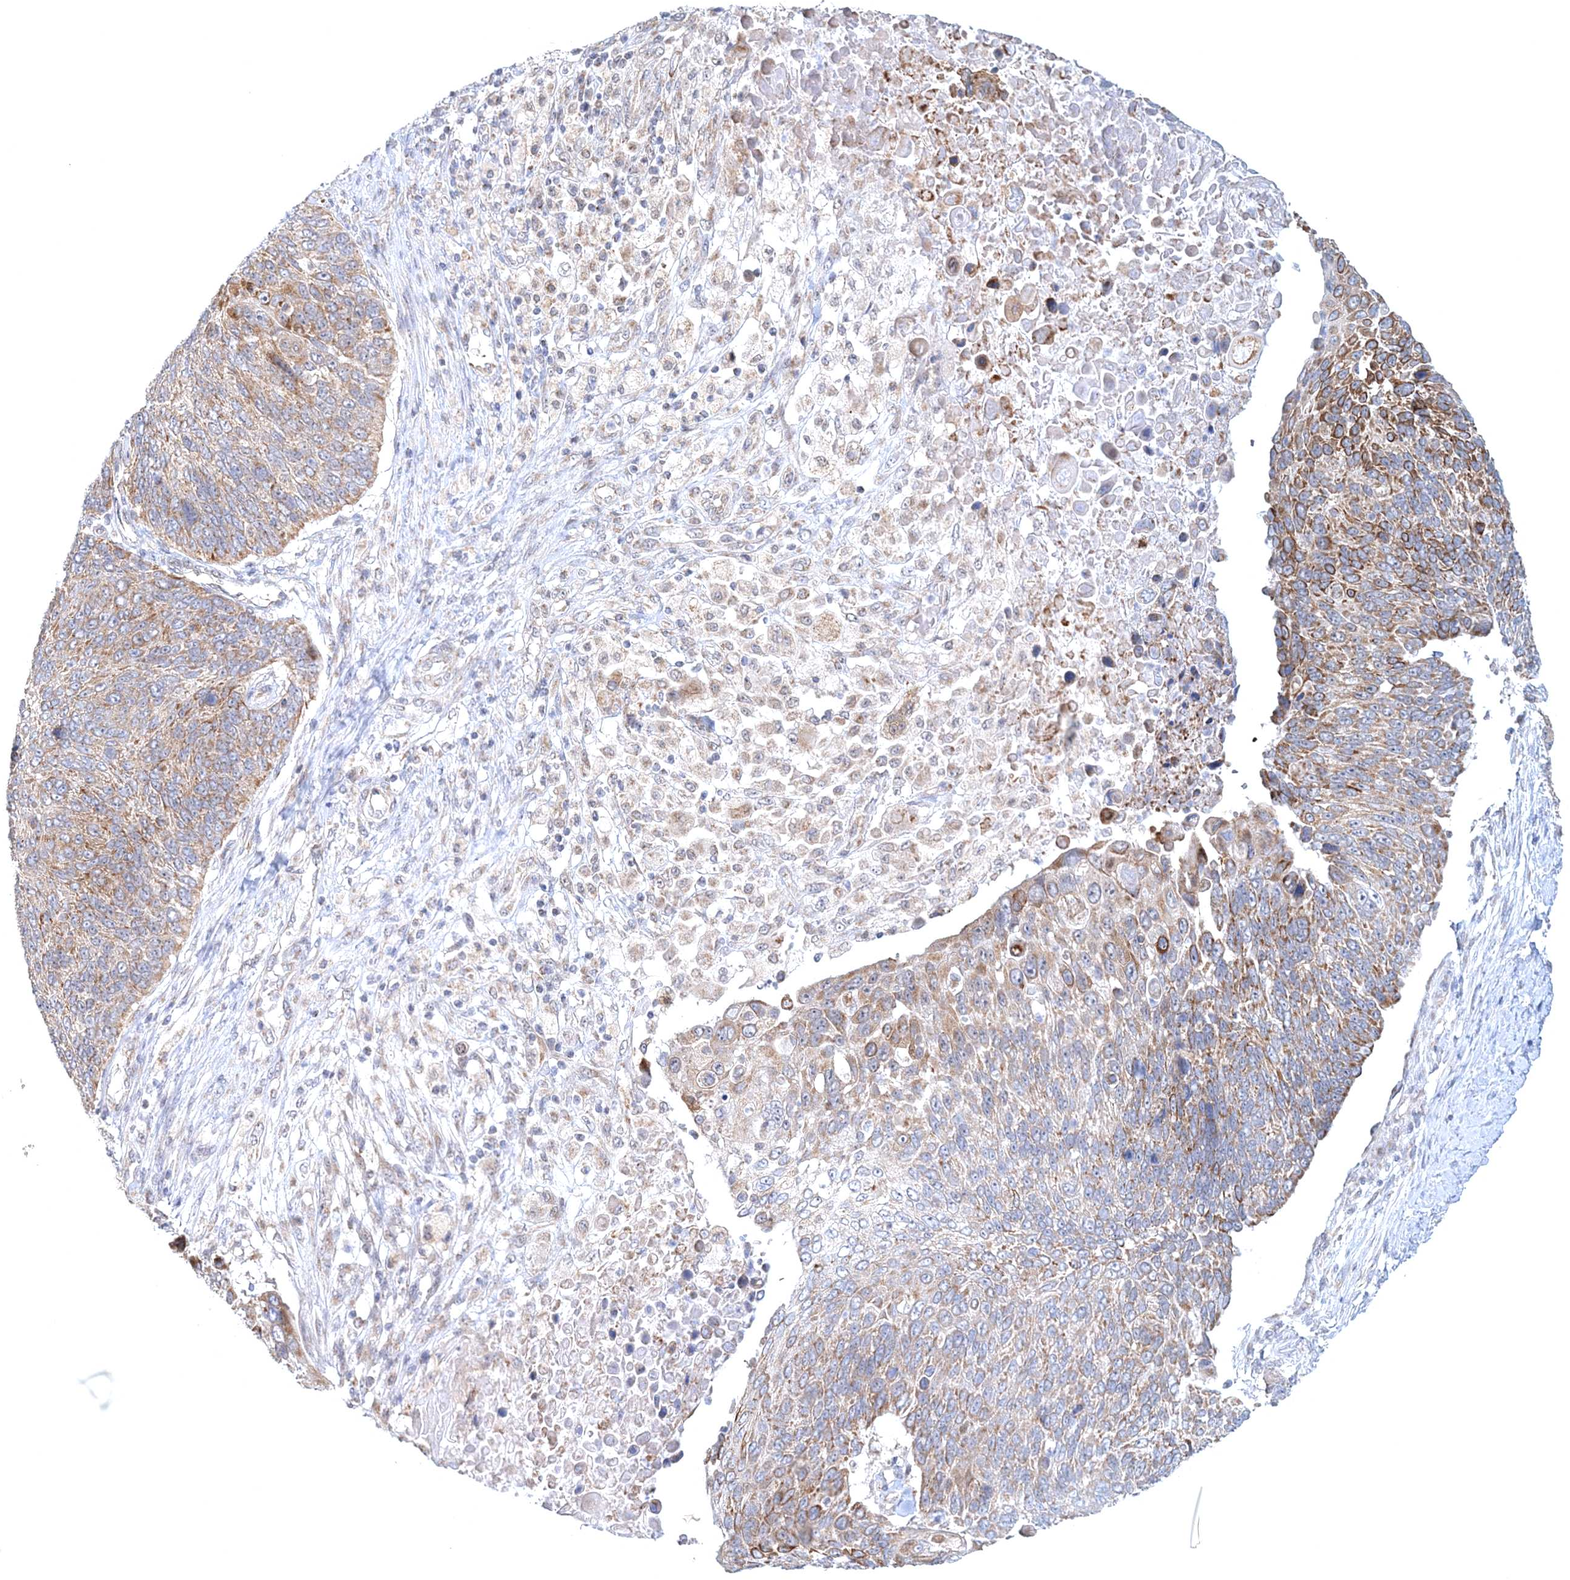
{"staining": {"intensity": "moderate", "quantity": ">75%", "location": "cytoplasmic/membranous"}, "tissue": "lung cancer", "cell_type": "Tumor cells", "image_type": "cancer", "snomed": [{"axis": "morphology", "description": "Squamous cell carcinoma, NOS"}, {"axis": "topography", "description": "Lung"}], "caption": "The image demonstrates staining of lung cancer (squamous cell carcinoma), revealing moderate cytoplasmic/membranous protein expression (brown color) within tumor cells.", "gene": "RNF150", "patient": {"sex": "male", "age": 66}}